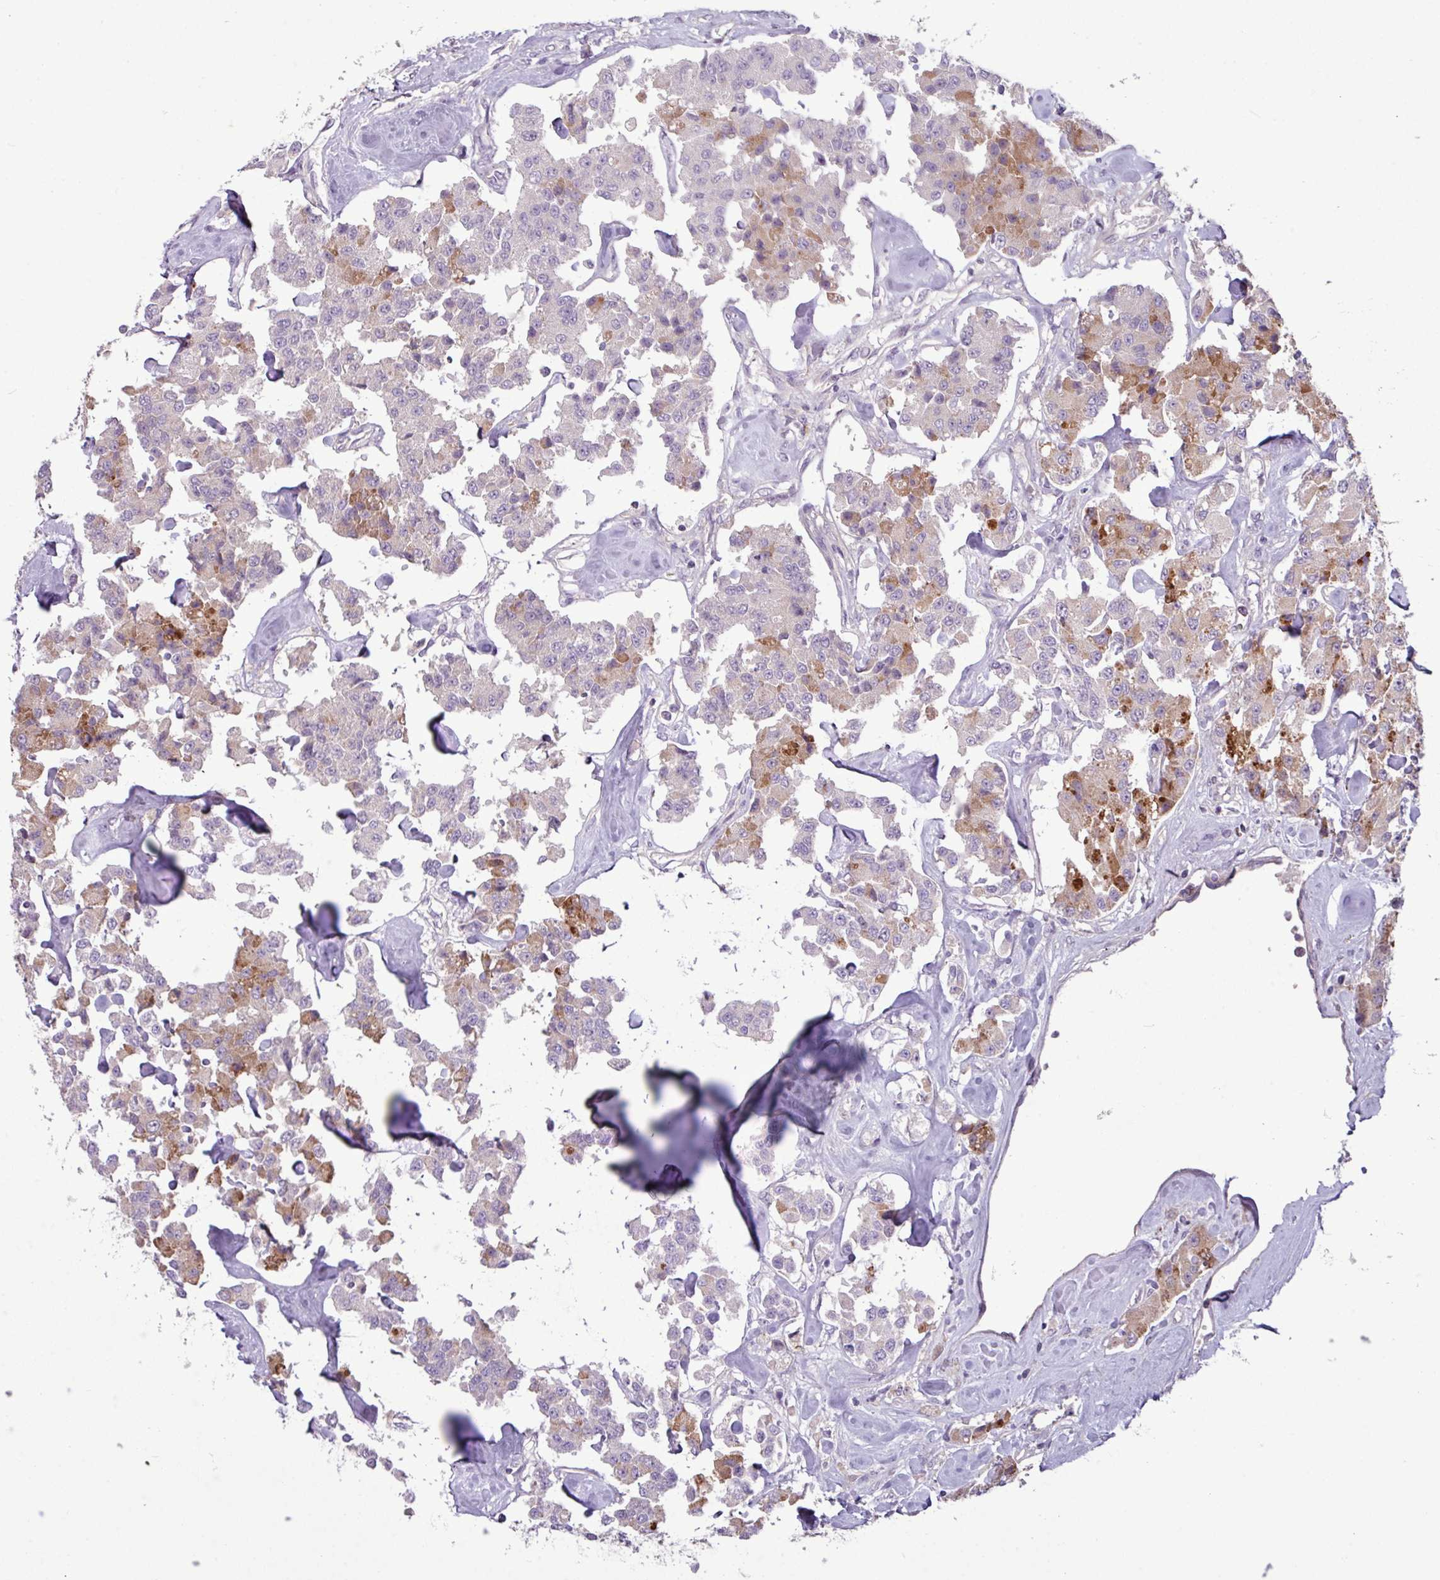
{"staining": {"intensity": "moderate", "quantity": "<25%", "location": "cytoplasmic/membranous"}, "tissue": "carcinoid", "cell_type": "Tumor cells", "image_type": "cancer", "snomed": [{"axis": "morphology", "description": "Carcinoid, malignant, NOS"}, {"axis": "topography", "description": "Pancreas"}], "caption": "High-magnification brightfield microscopy of carcinoid stained with DAB (3,3'-diaminobenzidine) (brown) and counterstained with hematoxylin (blue). tumor cells exhibit moderate cytoplasmic/membranous positivity is identified in about<25% of cells.", "gene": "C4B", "patient": {"sex": "male", "age": 41}}